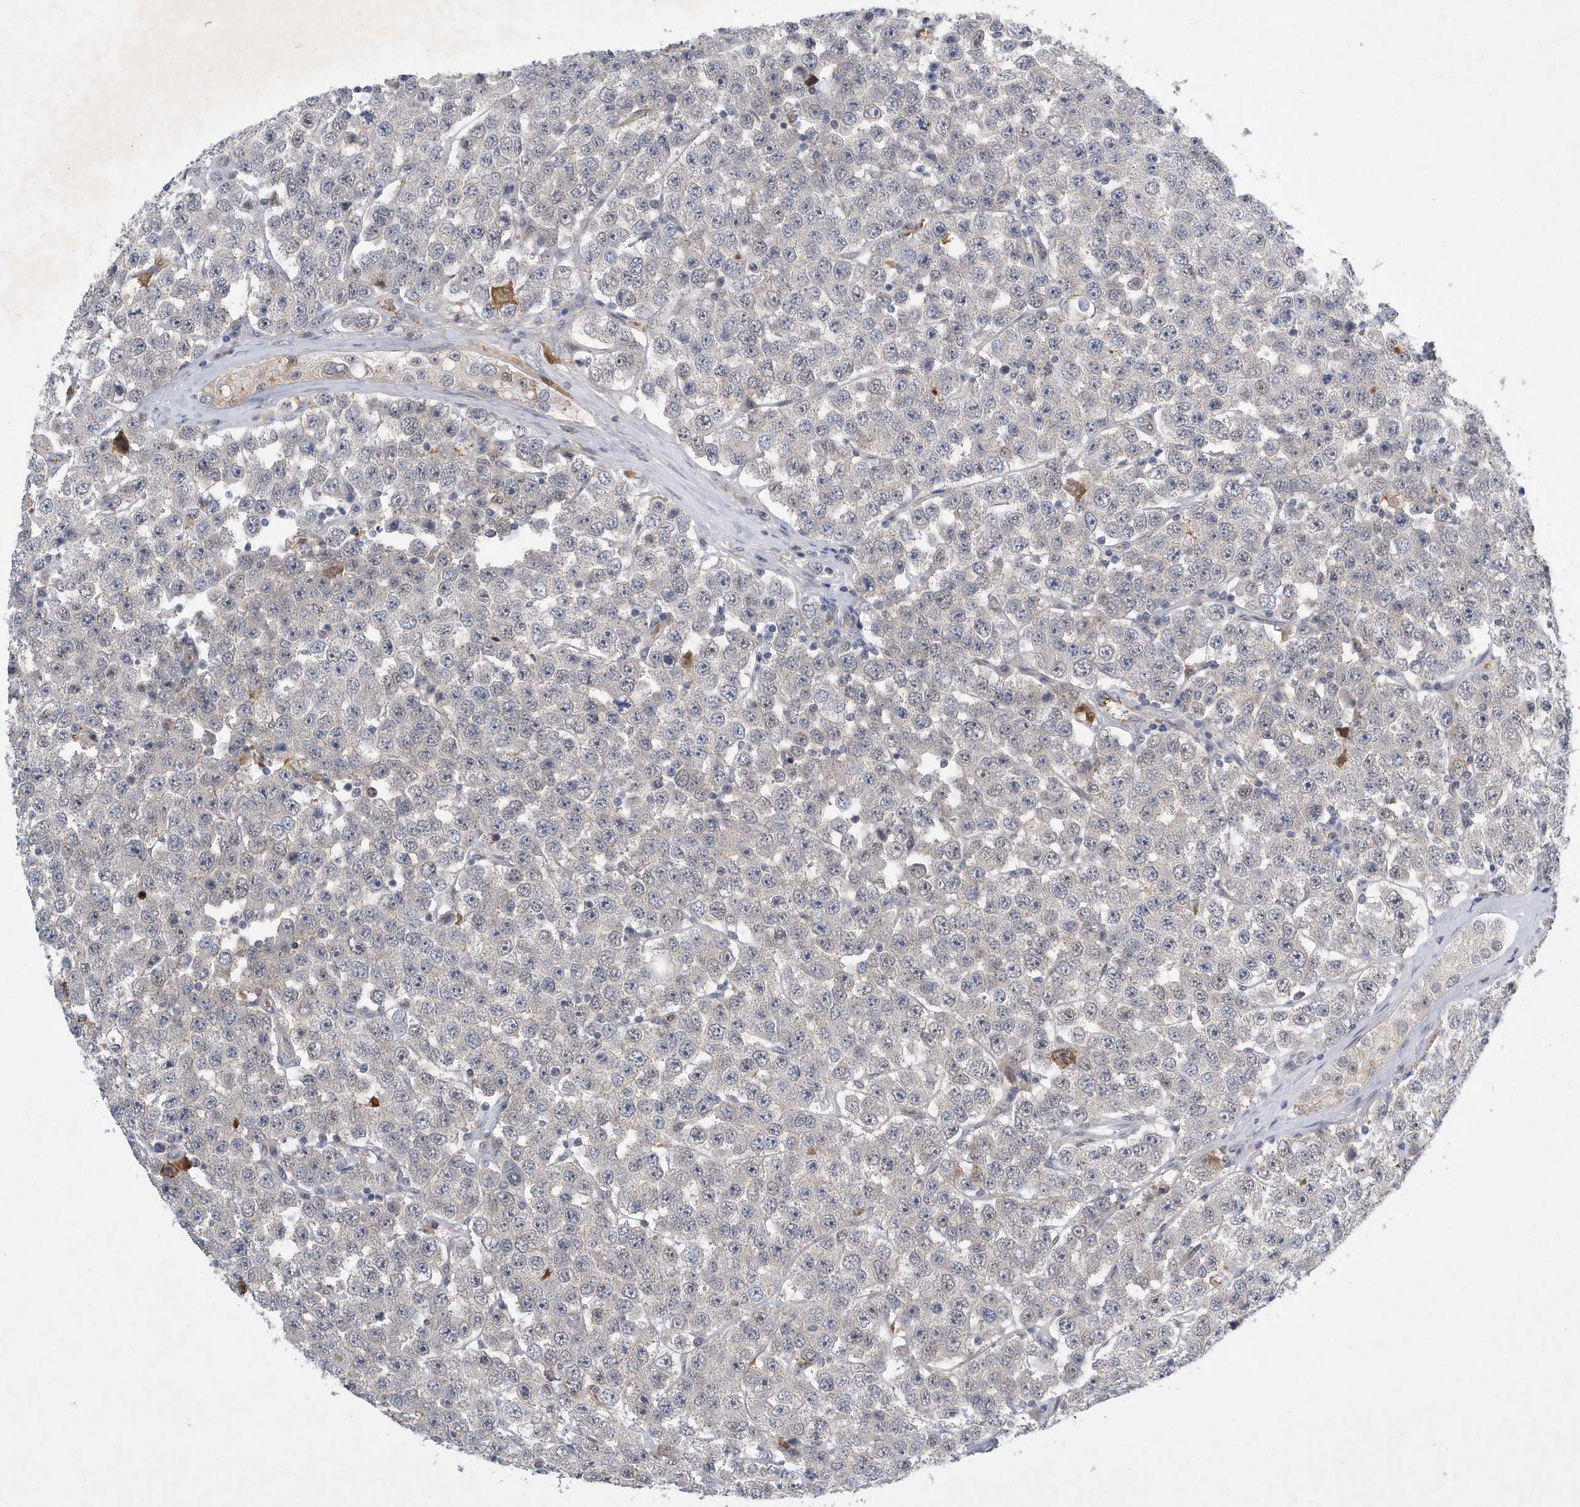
{"staining": {"intensity": "negative", "quantity": "none", "location": "none"}, "tissue": "testis cancer", "cell_type": "Tumor cells", "image_type": "cancer", "snomed": [{"axis": "morphology", "description": "Seminoma, NOS"}, {"axis": "topography", "description": "Testis"}], "caption": "A histopathology image of human testis seminoma is negative for staining in tumor cells.", "gene": "FAM217A", "patient": {"sex": "male", "age": 28}}